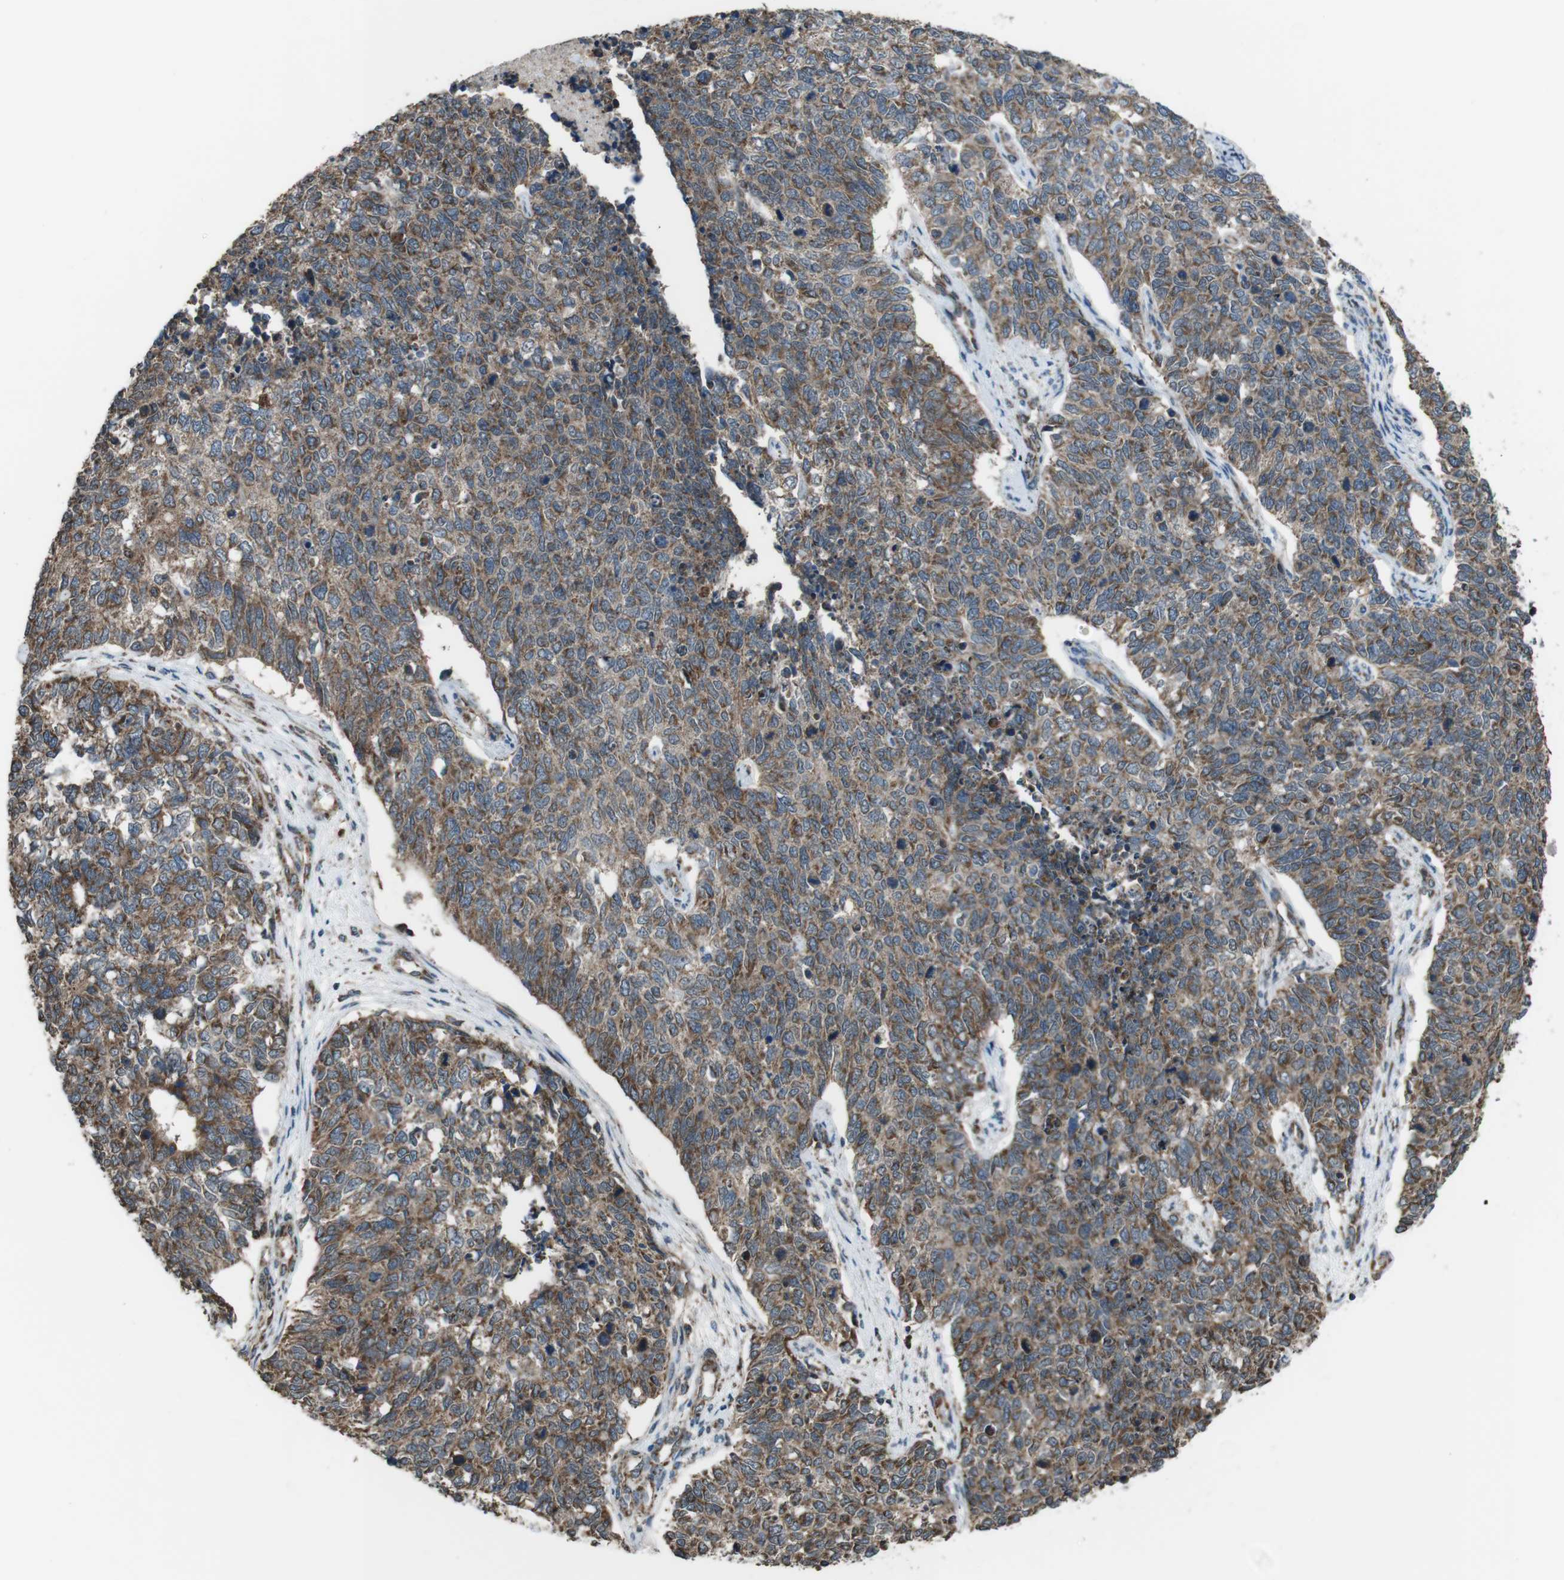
{"staining": {"intensity": "moderate", "quantity": ">75%", "location": "cytoplasmic/membranous"}, "tissue": "cervical cancer", "cell_type": "Tumor cells", "image_type": "cancer", "snomed": [{"axis": "morphology", "description": "Squamous cell carcinoma, NOS"}, {"axis": "topography", "description": "Cervix"}], "caption": "An image showing moderate cytoplasmic/membranous expression in about >75% of tumor cells in cervical squamous cell carcinoma, as visualized by brown immunohistochemical staining.", "gene": "GIMAP8", "patient": {"sex": "female", "age": 63}}